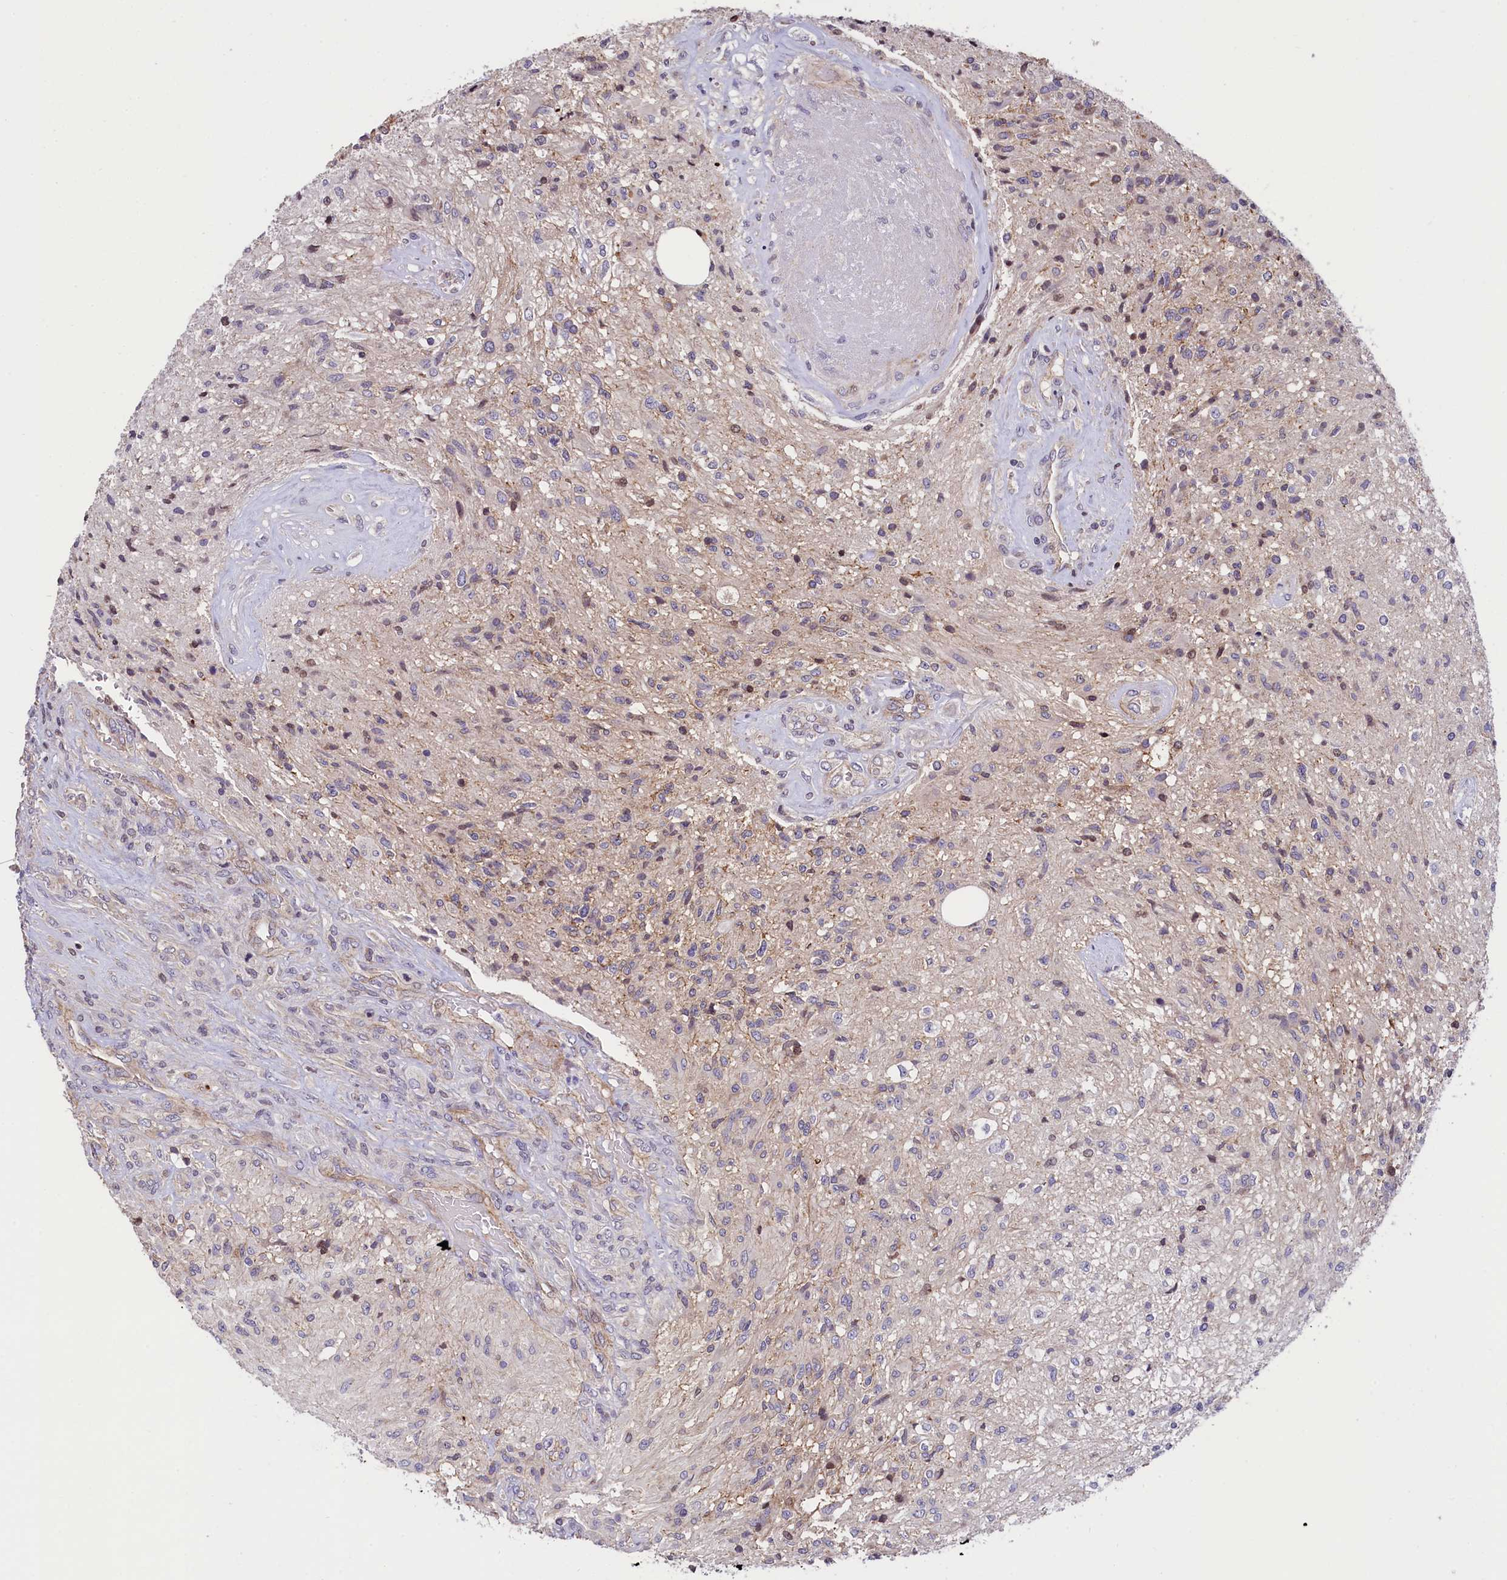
{"staining": {"intensity": "negative", "quantity": "none", "location": "none"}, "tissue": "glioma", "cell_type": "Tumor cells", "image_type": "cancer", "snomed": [{"axis": "morphology", "description": "Glioma, malignant, High grade"}, {"axis": "topography", "description": "Brain"}], "caption": "This photomicrograph is of glioma stained with immunohistochemistry (IHC) to label a protein in brown with the nuclei are counter-stained blue. There is no staining in tumor cells.", "gene": "ZNF2", "patient": {"sex": "male", "age": 56}}